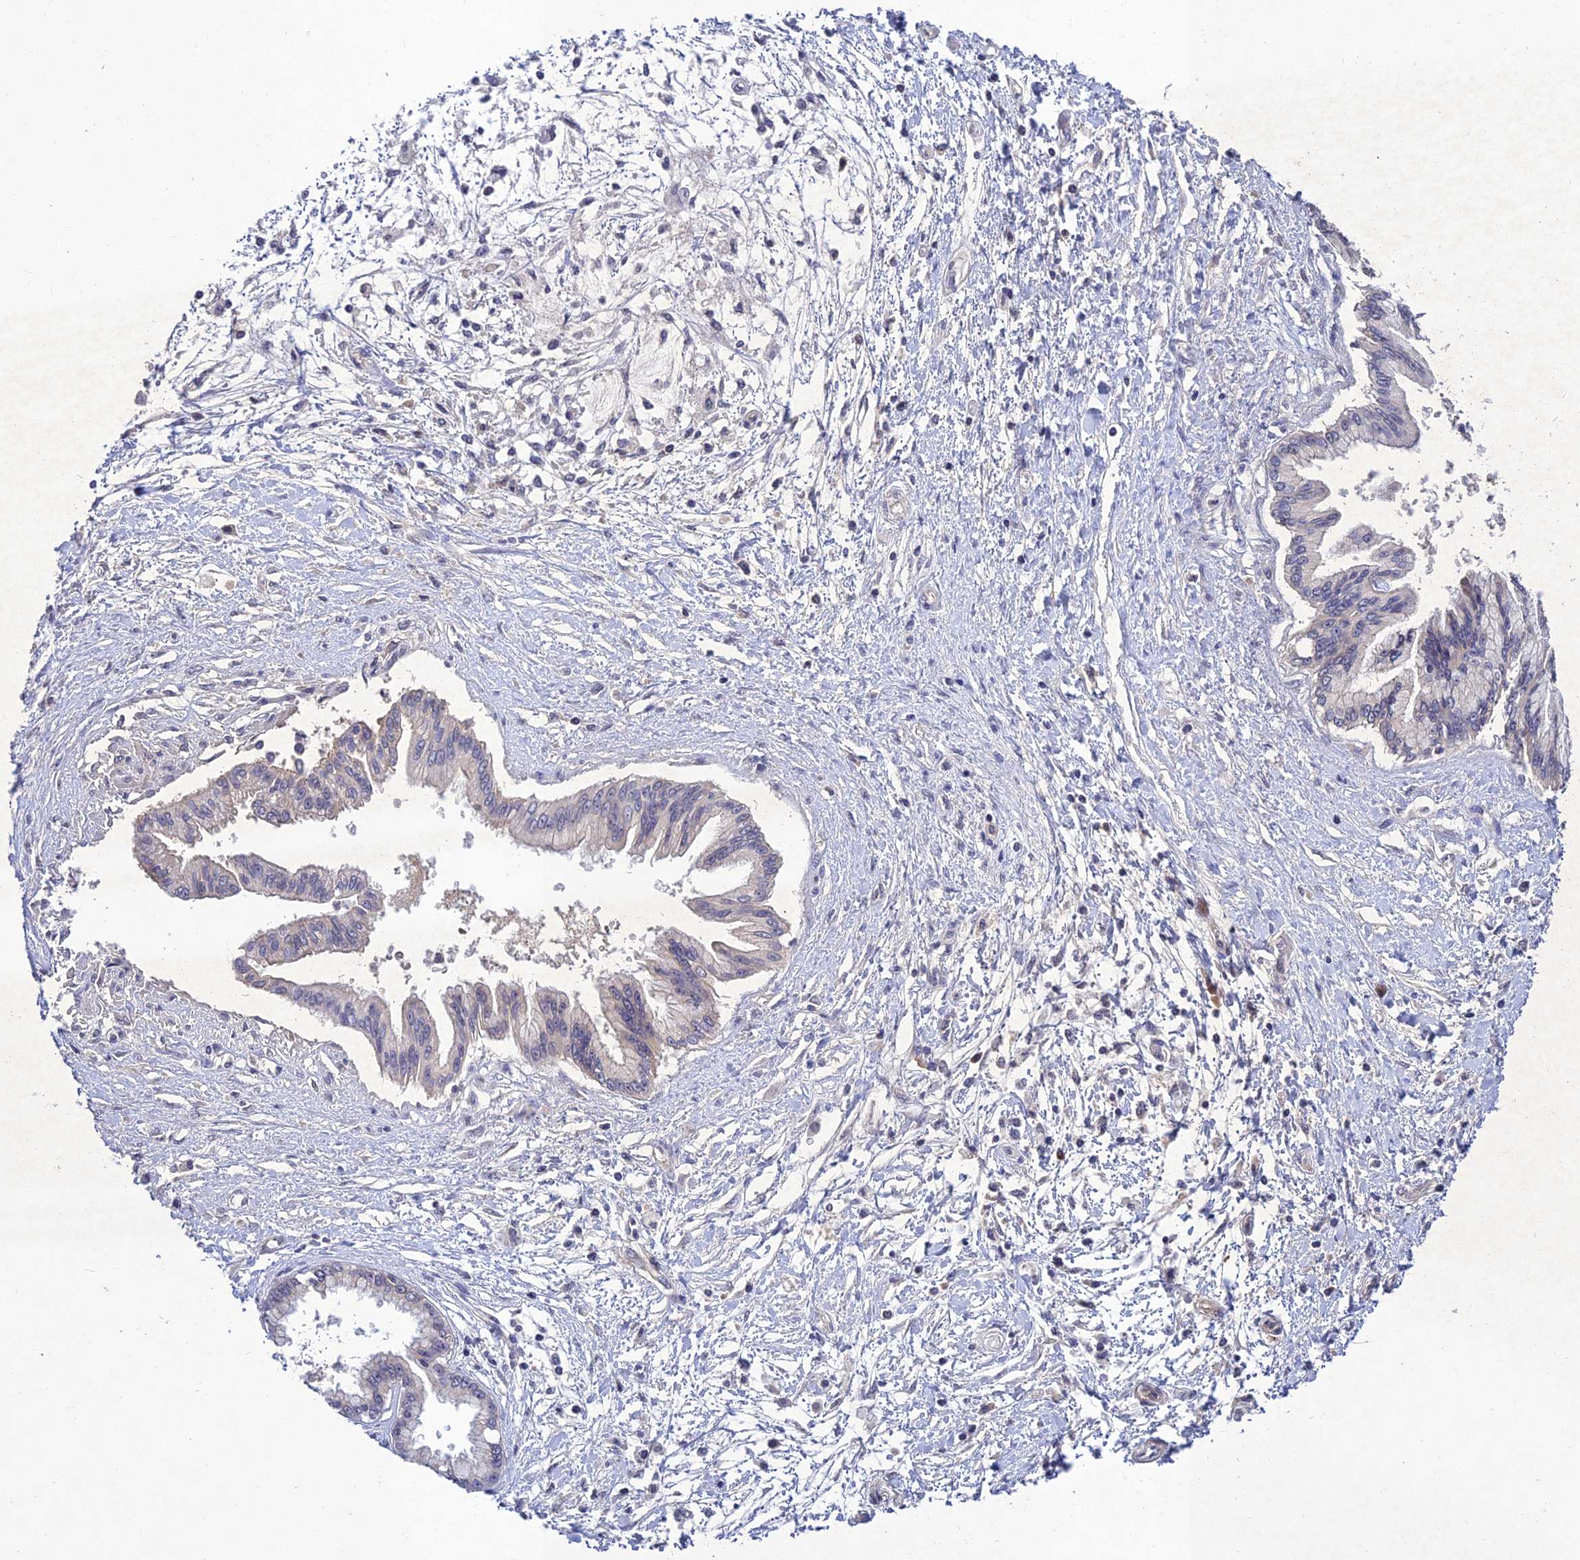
{"staining": {"intensity": "negative", "quantity": "none", "location": "none"}, "tissue": "pancreatic cancer", "cell_type": "Tumor cells", "image_type": "cancer", "snomed": [{"axis": "morphology", "description": "Adenocarcinoma, NOS"}, {"axis": "topography", "description": "Pancreas"}], "caption": "There is no significant staining in tumor cells of pancreatic cancer. (Brightfield microscopy of DAB immunohistochemistry at high magnification).", "gene": "CHST5", "patient": {"sex": "male", "age": 46}}